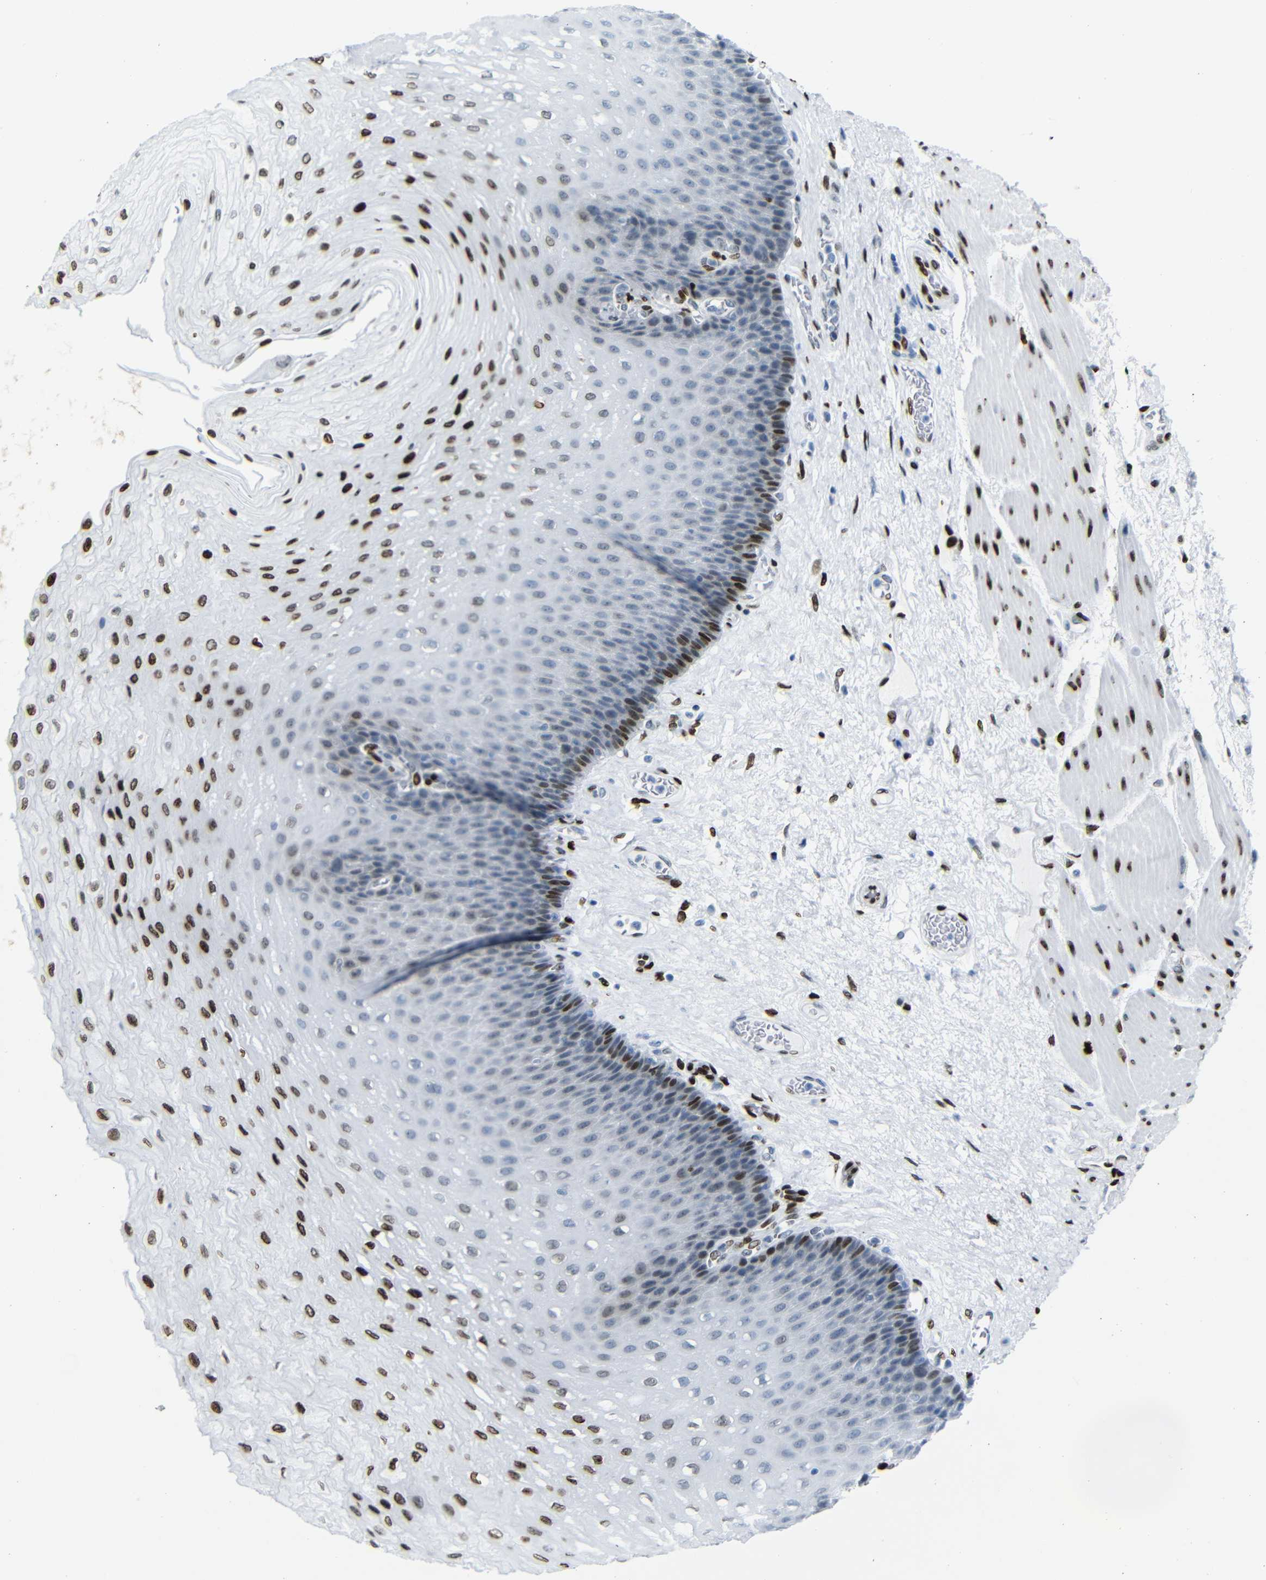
{"staining": {"intensity": "strong", "quantity": "25%-75%", "location": "nuclear"}, "tissue": "esophagus", "cell_type": "Squamous epithelial cells", "image_type": "normal", "snomed": [{"axis": "morphology", "description": "Normal tissue, NOS"}, {"axis": "topography", "description": "Esophagus"}], "caption": "Immunohistochemical staining of unremarkable esophagus demonstrates high levels of strong nuclear expression in about 25%-75% of squamous epithelial cells.", "gene": "NPIPB15", "patient": {"sex": "female", "age": 72}}